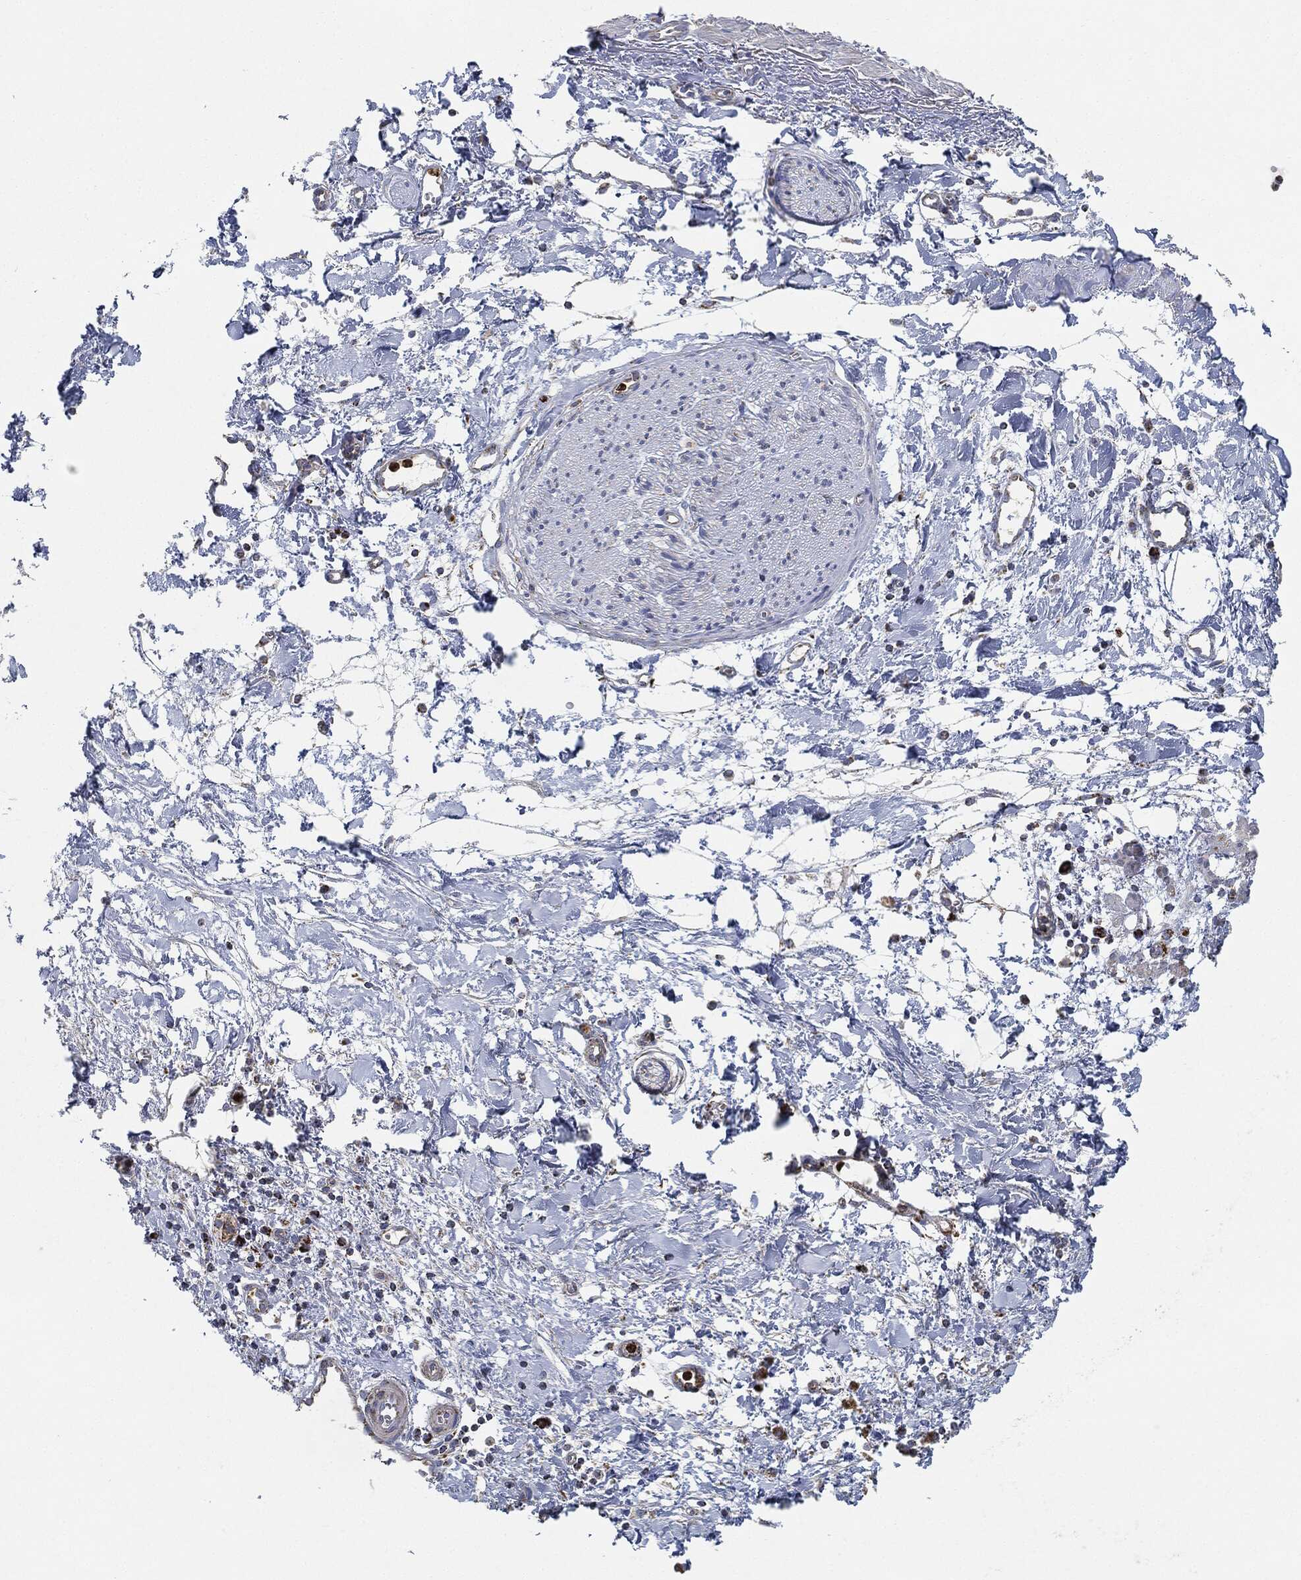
{"staining": {"intensity": "negative", "quantity": "none", "location": "none"}, "tissue": "adipose tissue", "cell_type": "Adipocytes", "image_type": "normal", "snomed": [{"axis": "morphology", "description": "Normal tissue, NOS"}, {"axis": "morphology", "description": "Adenocarcinoma, NOS"}, {"axis": "topography", "description": "Pancreas"}, {"axis": "topography", "description": "Peripheral nerve tissue"}], "caption": "IHC photomicrograph of unremarkable adipose tissue stained for a protein (brown), which reveals no staining in adipocytes. (DAB (3,3'-diaminobenzidine) immunohistochemistry (IHC) visualized using brightfield microscopy, high magnification).", "gene": "CAPN15", "patient": {"sex": "male", "age": 61}}